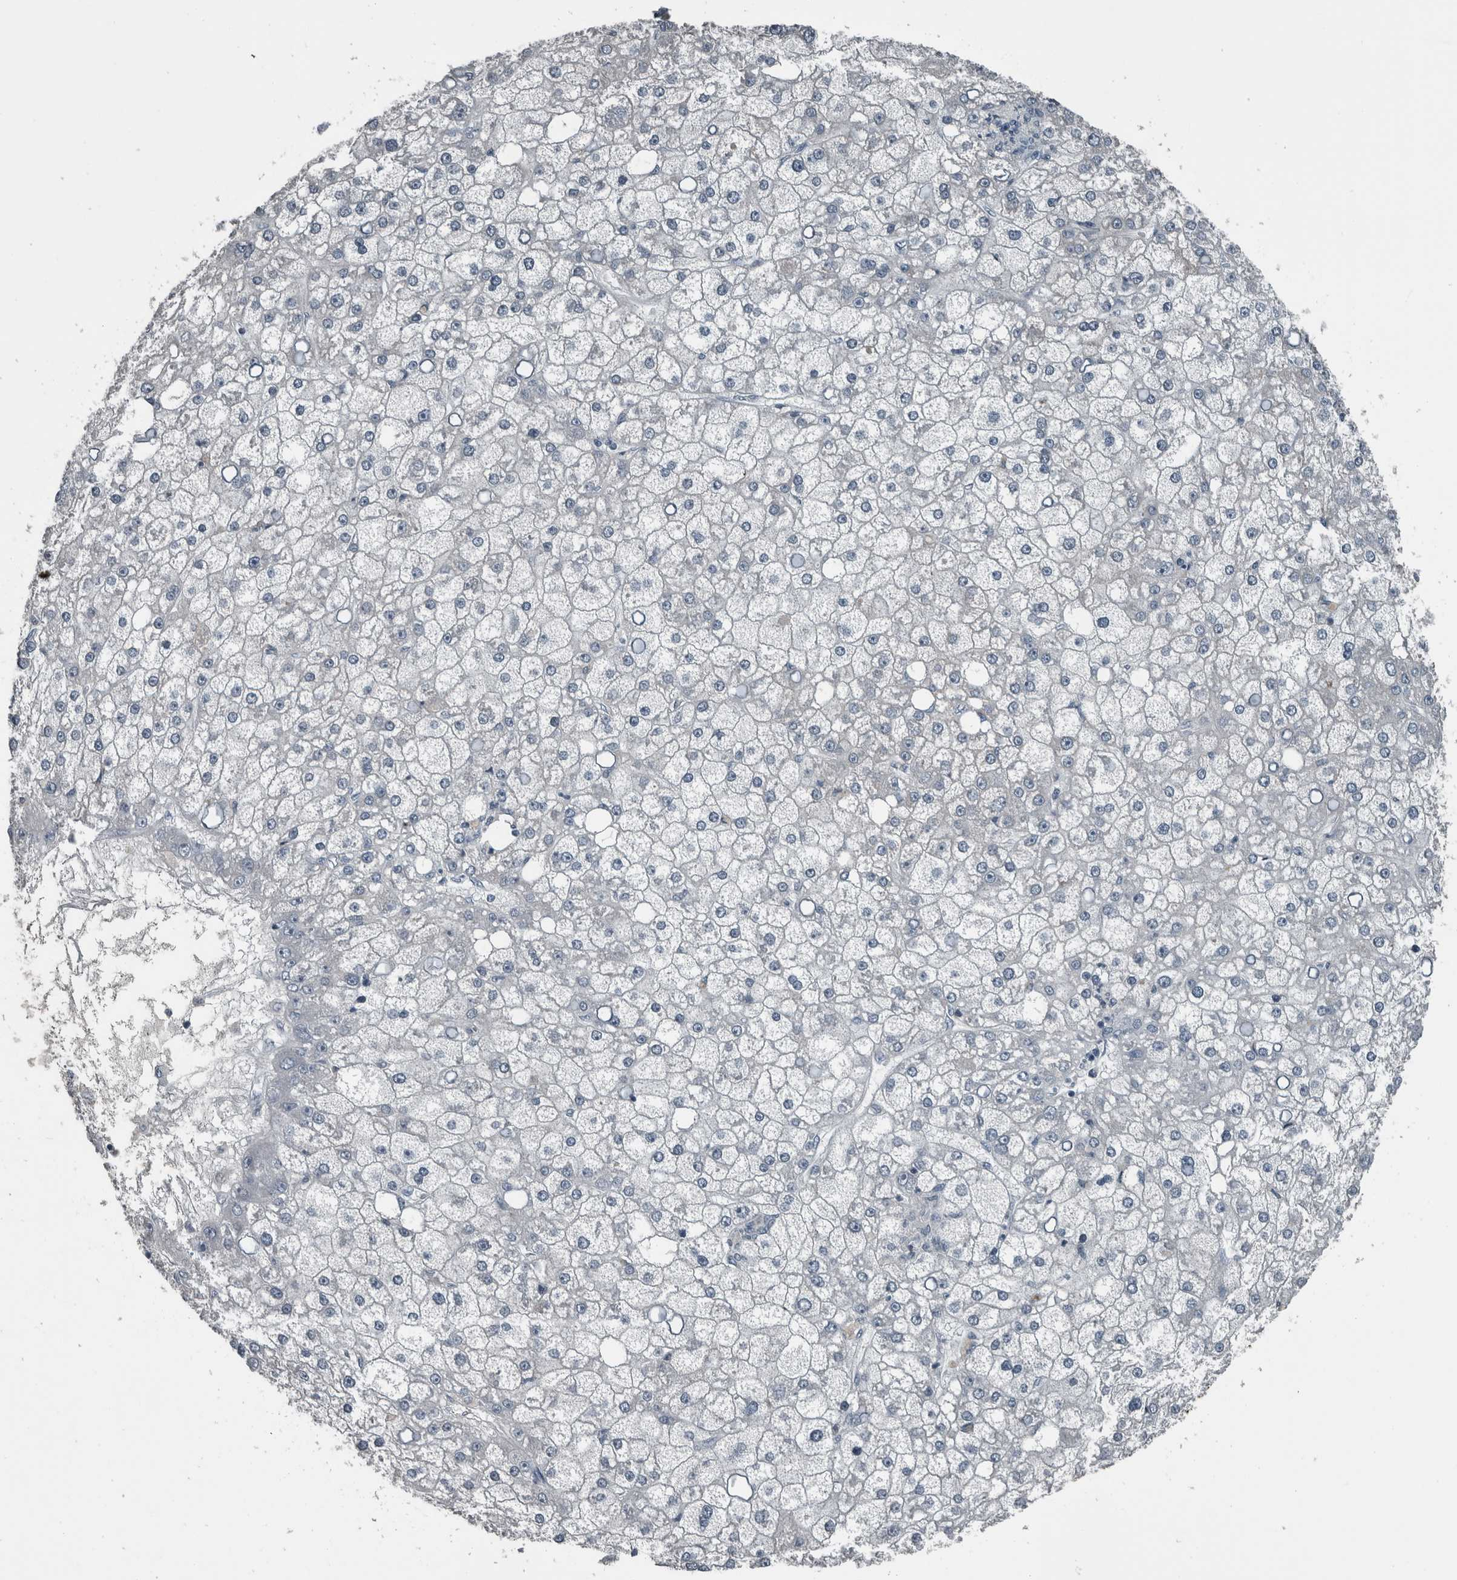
{"staining": {"intensity": "negative", "quantity": "none", "location": "none"}, "tissue": "liver cancer", "cell_type": "Tumor cells", "image_type": "cancer", "snomed": [{"axis": "morphology", "description": "Carcinoma, Hepatocellular, NOS"}, {"axis": "topography", "description": "Liver"}], "caption": "Image shows no protein expression in tumor cells of liver cancer (hepatocellular carcinoma) tissue.", "gene": "KRT20", "patient": {"sex": "male", "age": 67}}